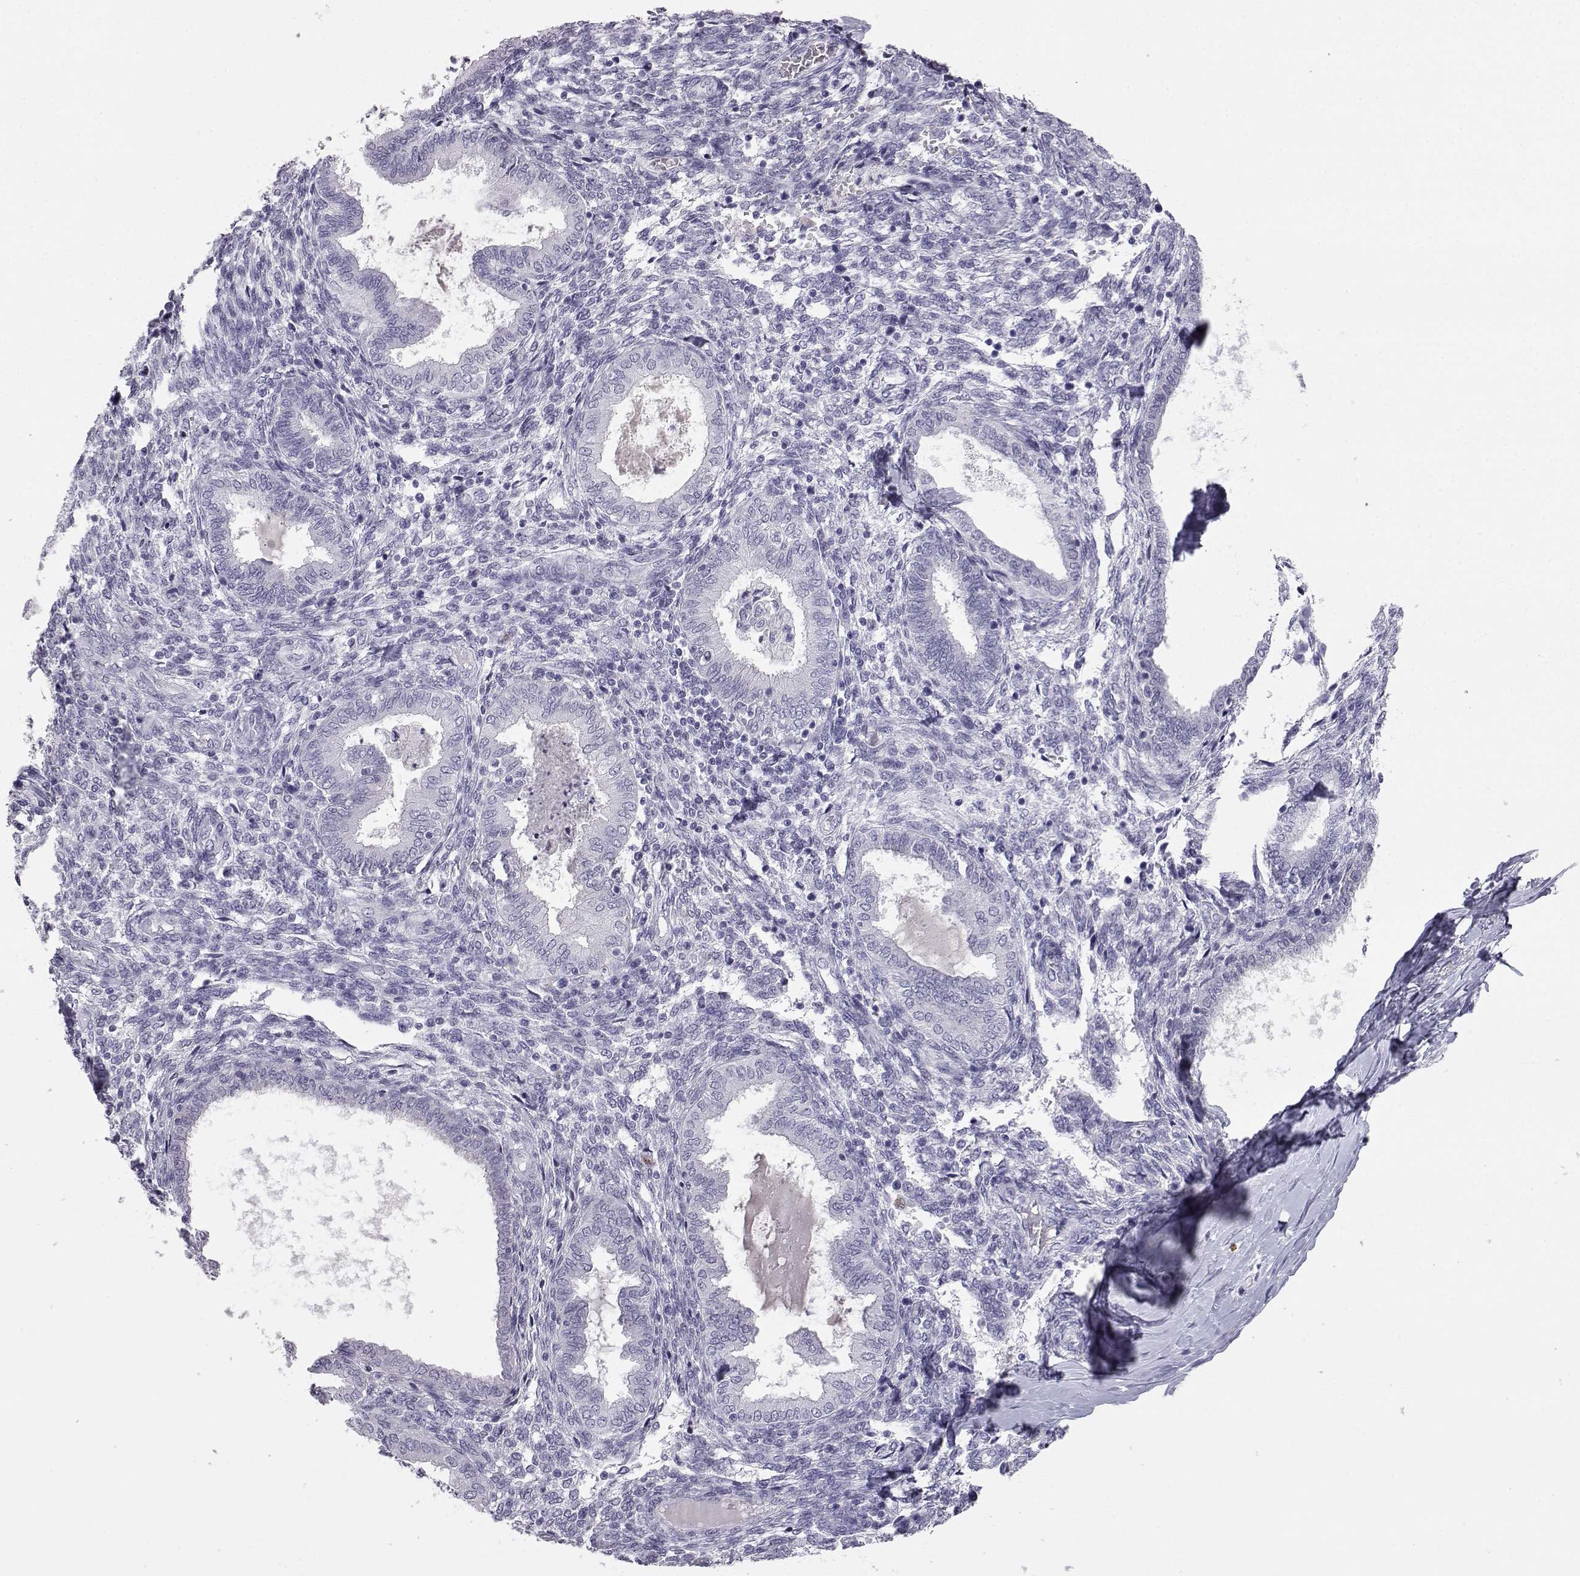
{"staining": {"intensity": "negative", "quantity": "none", "location": "none"}, "tissue": "endometrium", "cell_type": "Cells in endometrial stroma", "image_type": "normal", "snomed": [{"axis": "morphology", "description": "Normal tissue, NOS"}, {"axis": "topography", "description": "Endometrium"}], "caption": "High power microscopy image of an immunohistochemistry (IHC) image of unremarkable endometrium, revealing no significant positivity in cells in endometrial stroma.", "gene": "ITLN1", "patient": {"sex": "female", "age": 42}}